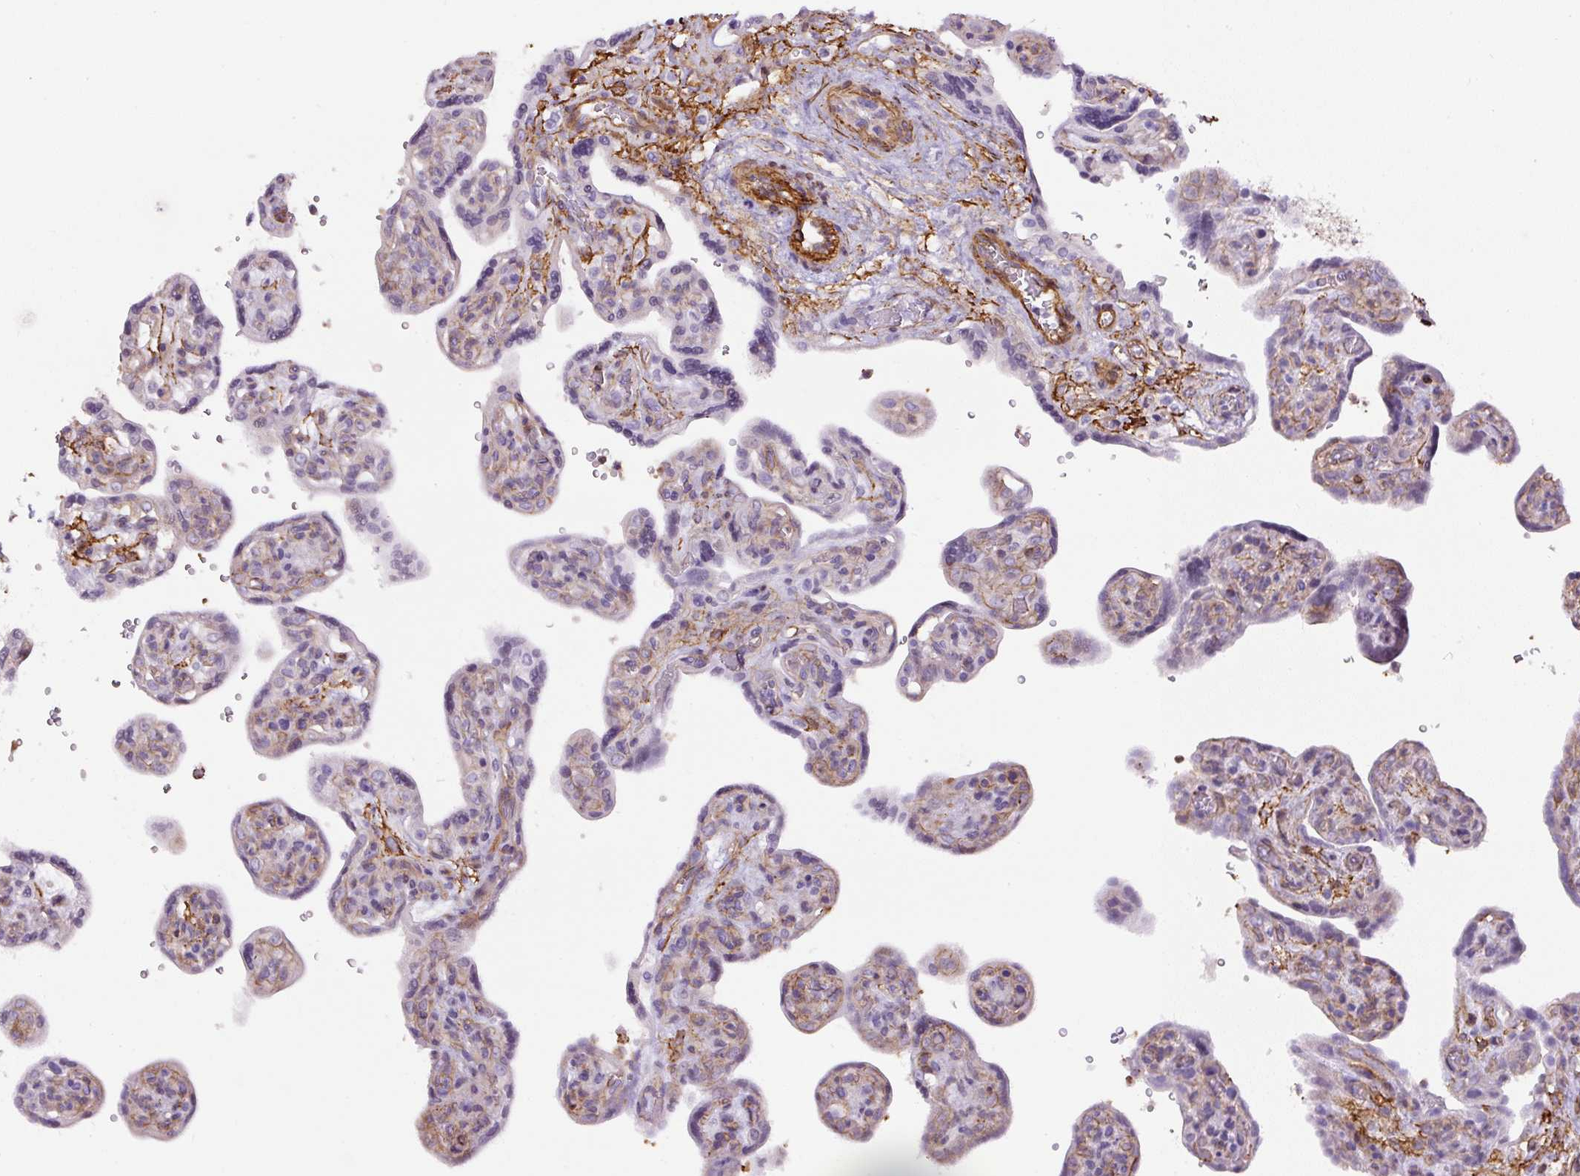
{"staining": {"intensity": "negative", "quantity": "none", "location": "none"}, "tissue": "placenta", "cell_type": "Decidual cells", "image_type": "normal", "snomed": [{"axis": "morphology", "description": "Normal tissue, NOS"}, {"axis": "topography", "description": "Placenta"}], "caption": "An image of human placenta is negative for staining in decidual cells. (Stains: DAB immunohistochemistry (IHC) with hematoxylin counter stain, Microscopy: brightfield microscopy at high magnification).", "gene": "B3GALT5", "patient": {"sex": "female", "age": 39}}